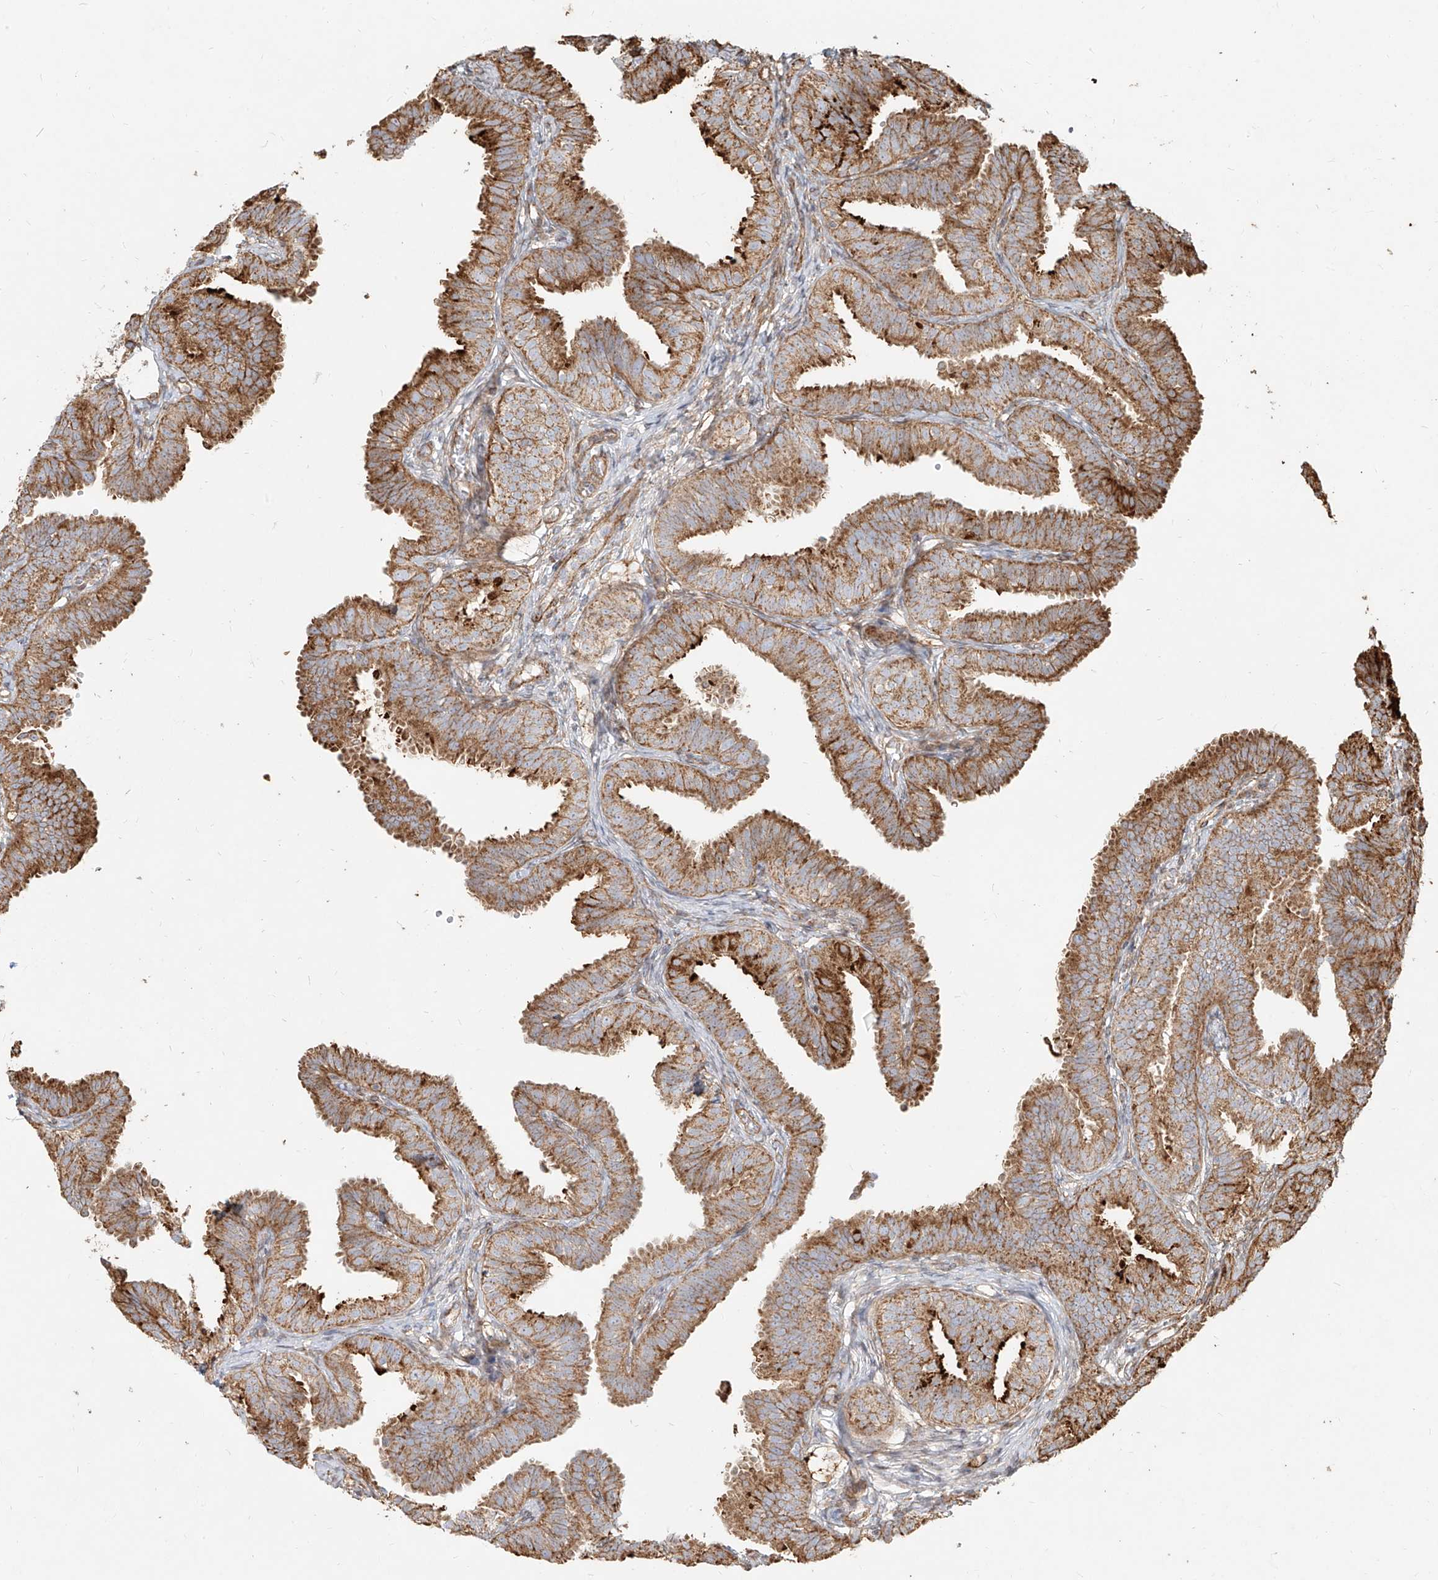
{"staining": {"intensity": "moderate", "quantity": ">75%", "location": "cytoplasmic/membranous"}, "tissue": "fallopian tube", "cell_type": "Glandular cells", "image_type": "normal", "snomed": [{"axis": "morphology", "description": "Normal tissue, NOS"}, {"axis": "topography", "description": "Fallopian tube"}], "caption": "An image of human fallopian tube stained for a protein reveals moderate cytoplasmic/membranous brown staining in glandular cells.", "gene": "MTX2", "patient": {"sex": "female", "age": 35}}